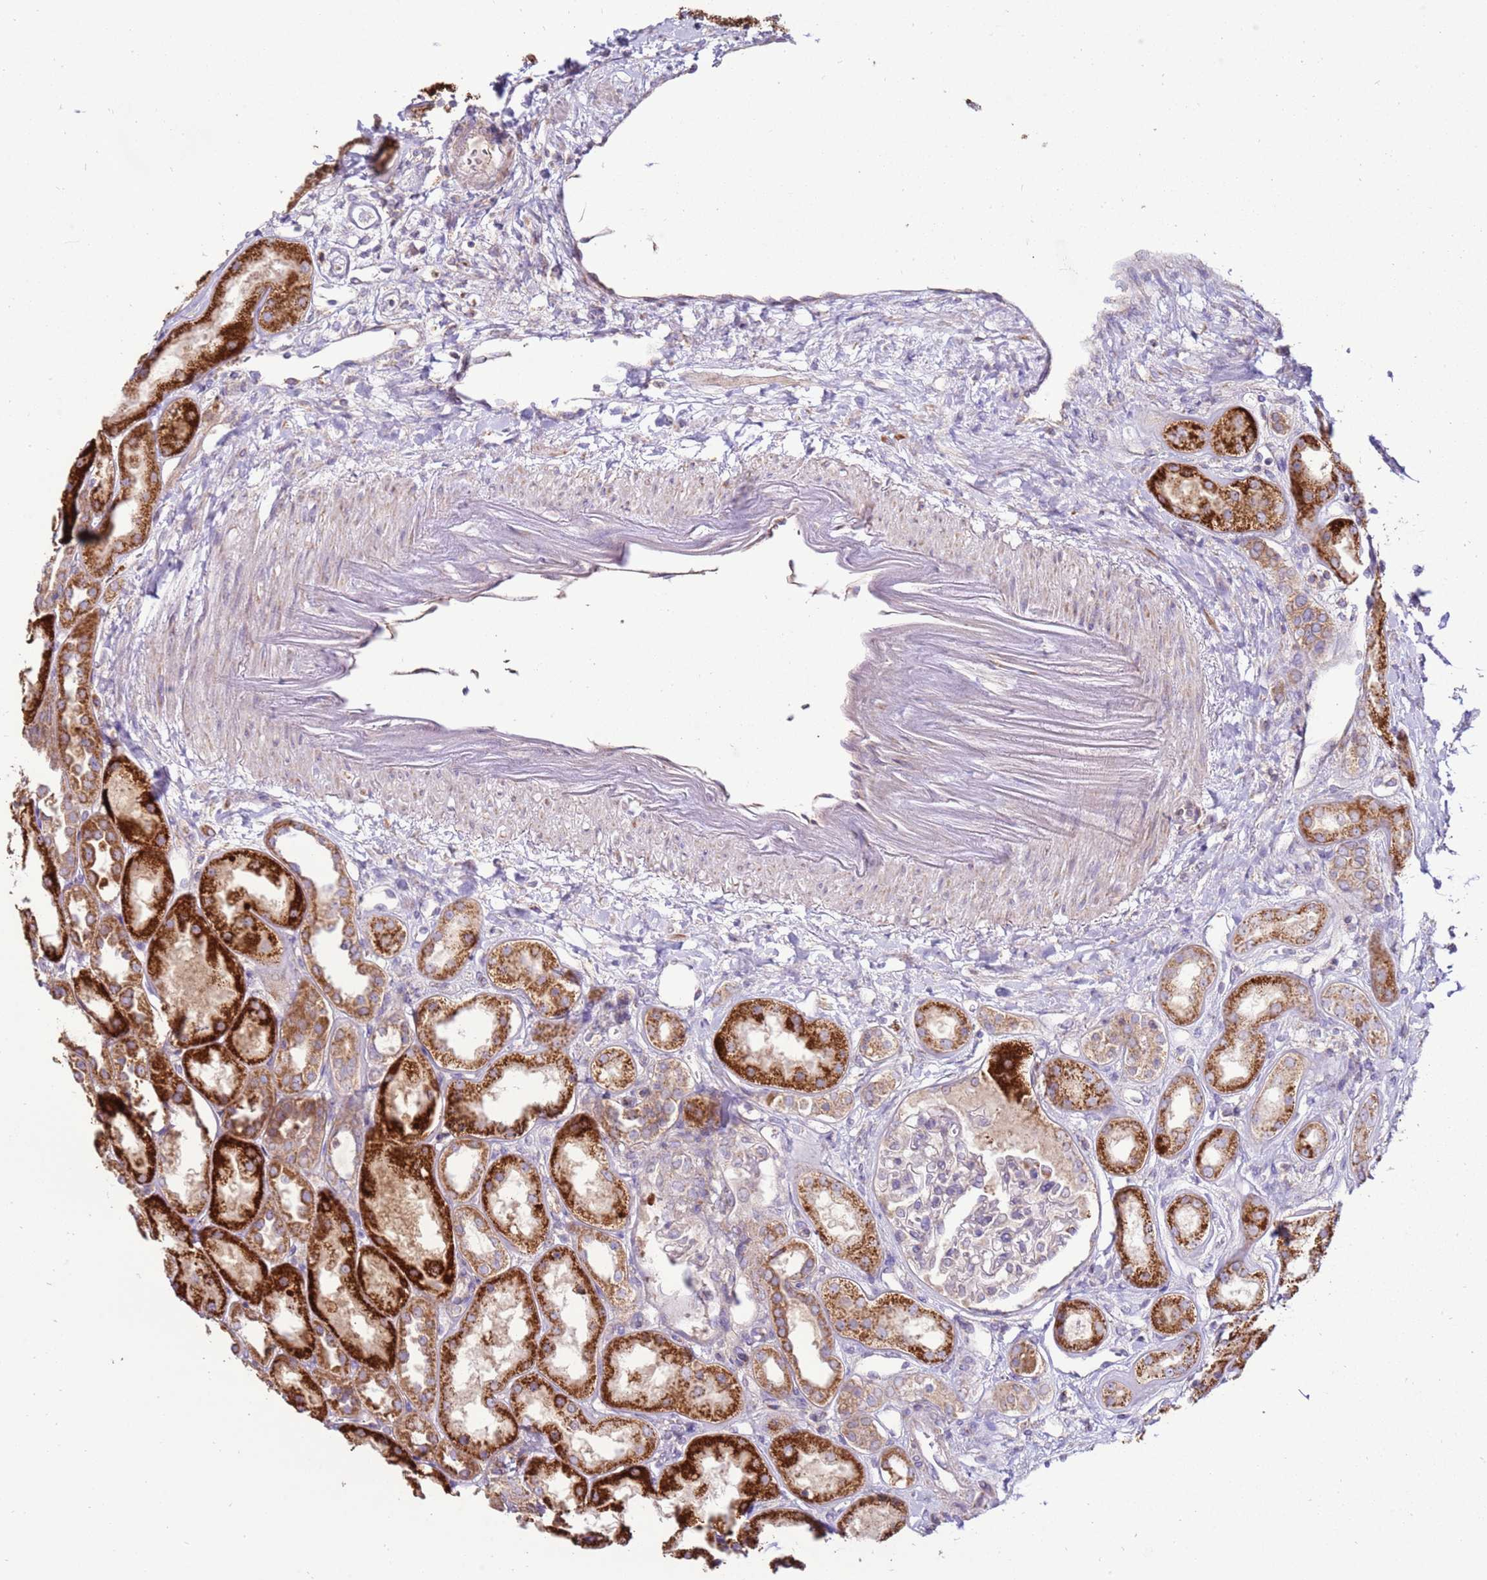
{"staining": {"intensity": "negative", "quantity": "none", "location": "none"}, "tissue": "kidney", "cell_type": "Cells in glomeruli", "image_type": "normal", "snomed": [{"axis": "morphology", "description": "Normal tissue, NOS"}, {"axis": "topography", "description": "Kidney"}], "caption": "This micrograph is of normal kidney stained with immunohistochemistry (IHC) to label a protein in brown with the nuclei are counter-stained blue. There is no staining in cells in glomeruli.", "gene": "TRAPPC4", "patient": {"sex": "male", "age": 70}}